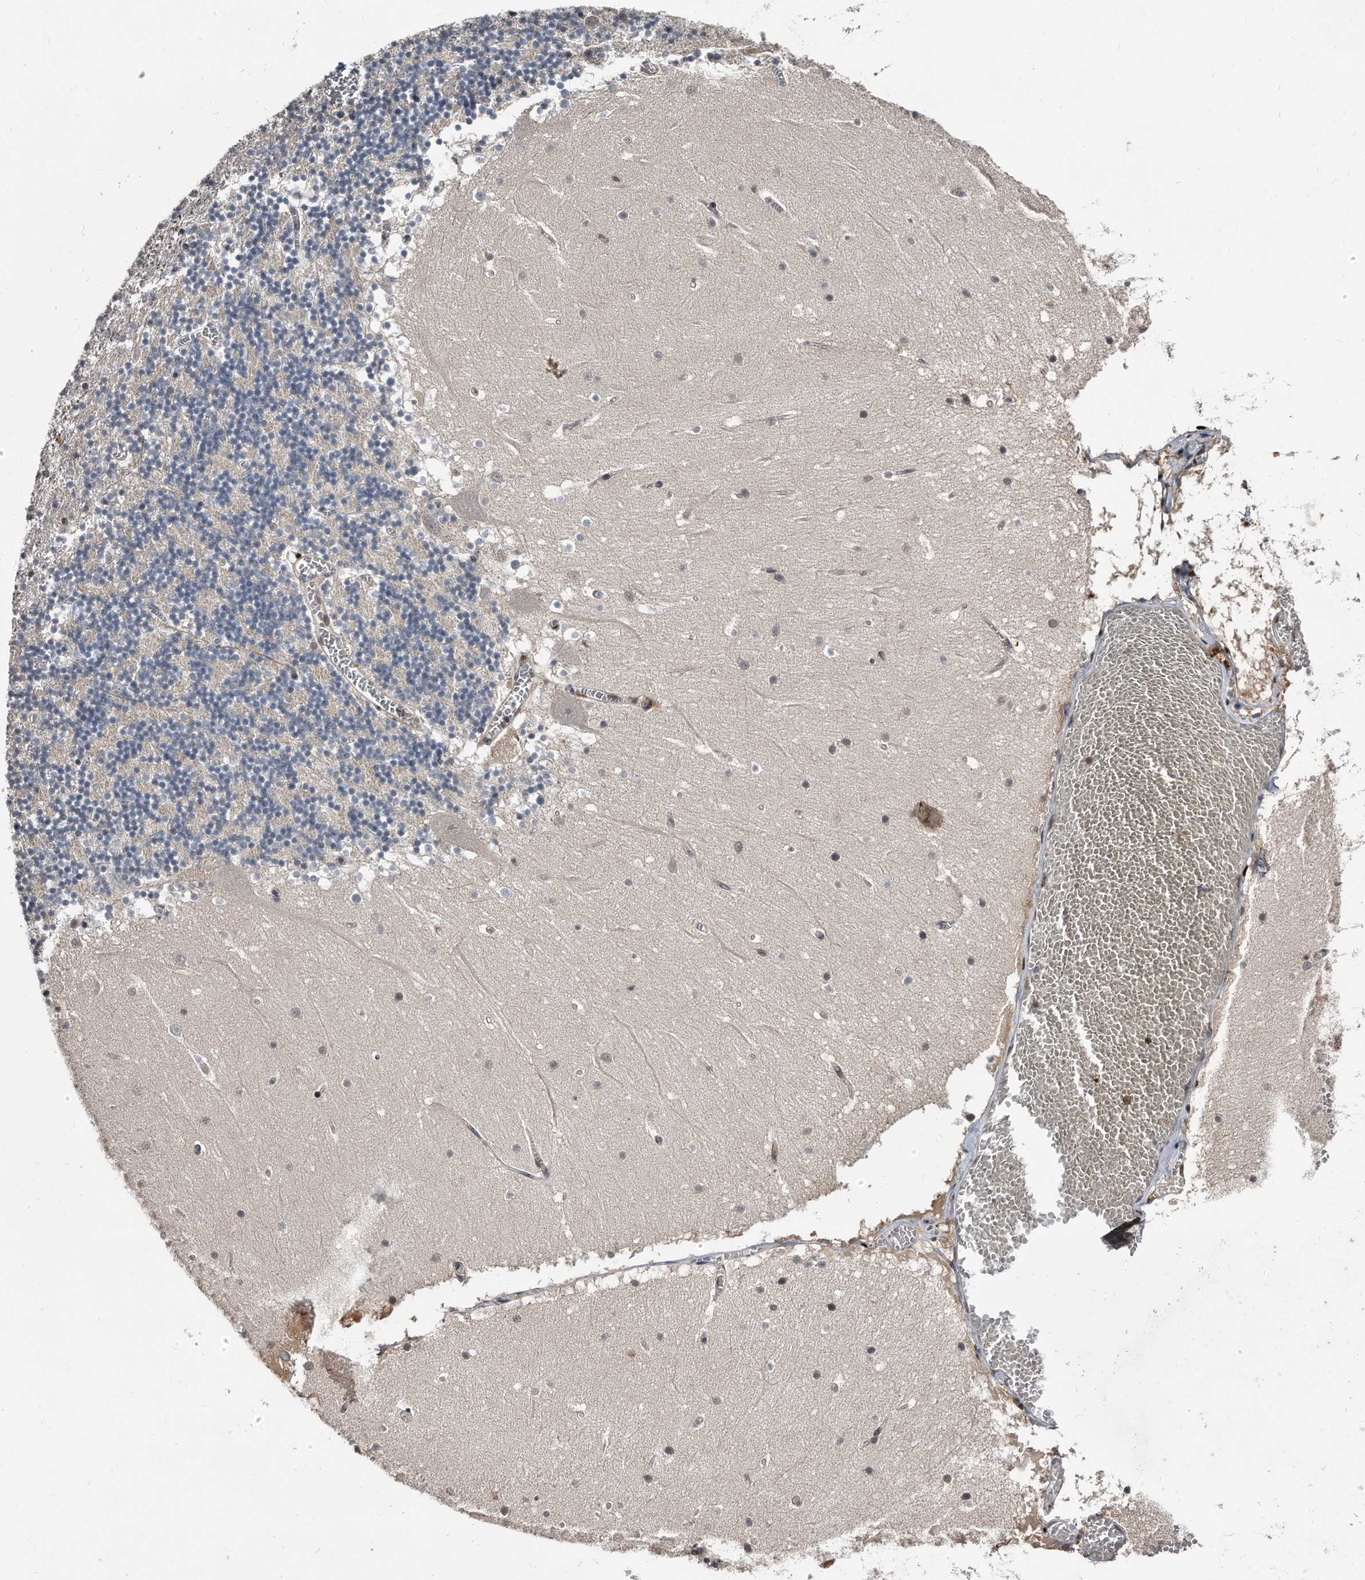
{"staining": {"intensity": "weak", "quantity": "<25%", "location": "cytoplasmic/membranous"}, "tissue": "cerebellum", "cell_type": "Cells in granular layer", "image_type": "normal", "snomed": [{"axis": "morphology", "description": "Normal tissue, NOS"}, {"axis": "topography", "description": "Cerebellum"}], "caption": "Cells in granular layer show no significant staining in unremarkable cerebellum. The staining is performed using DAB (3,3'-diaminobenzidine) brown chromogen with nuclei counter-stained in using hematoxylin.", "gene": "RAD23B", "patient": {"sex": "female", "age": 28}}